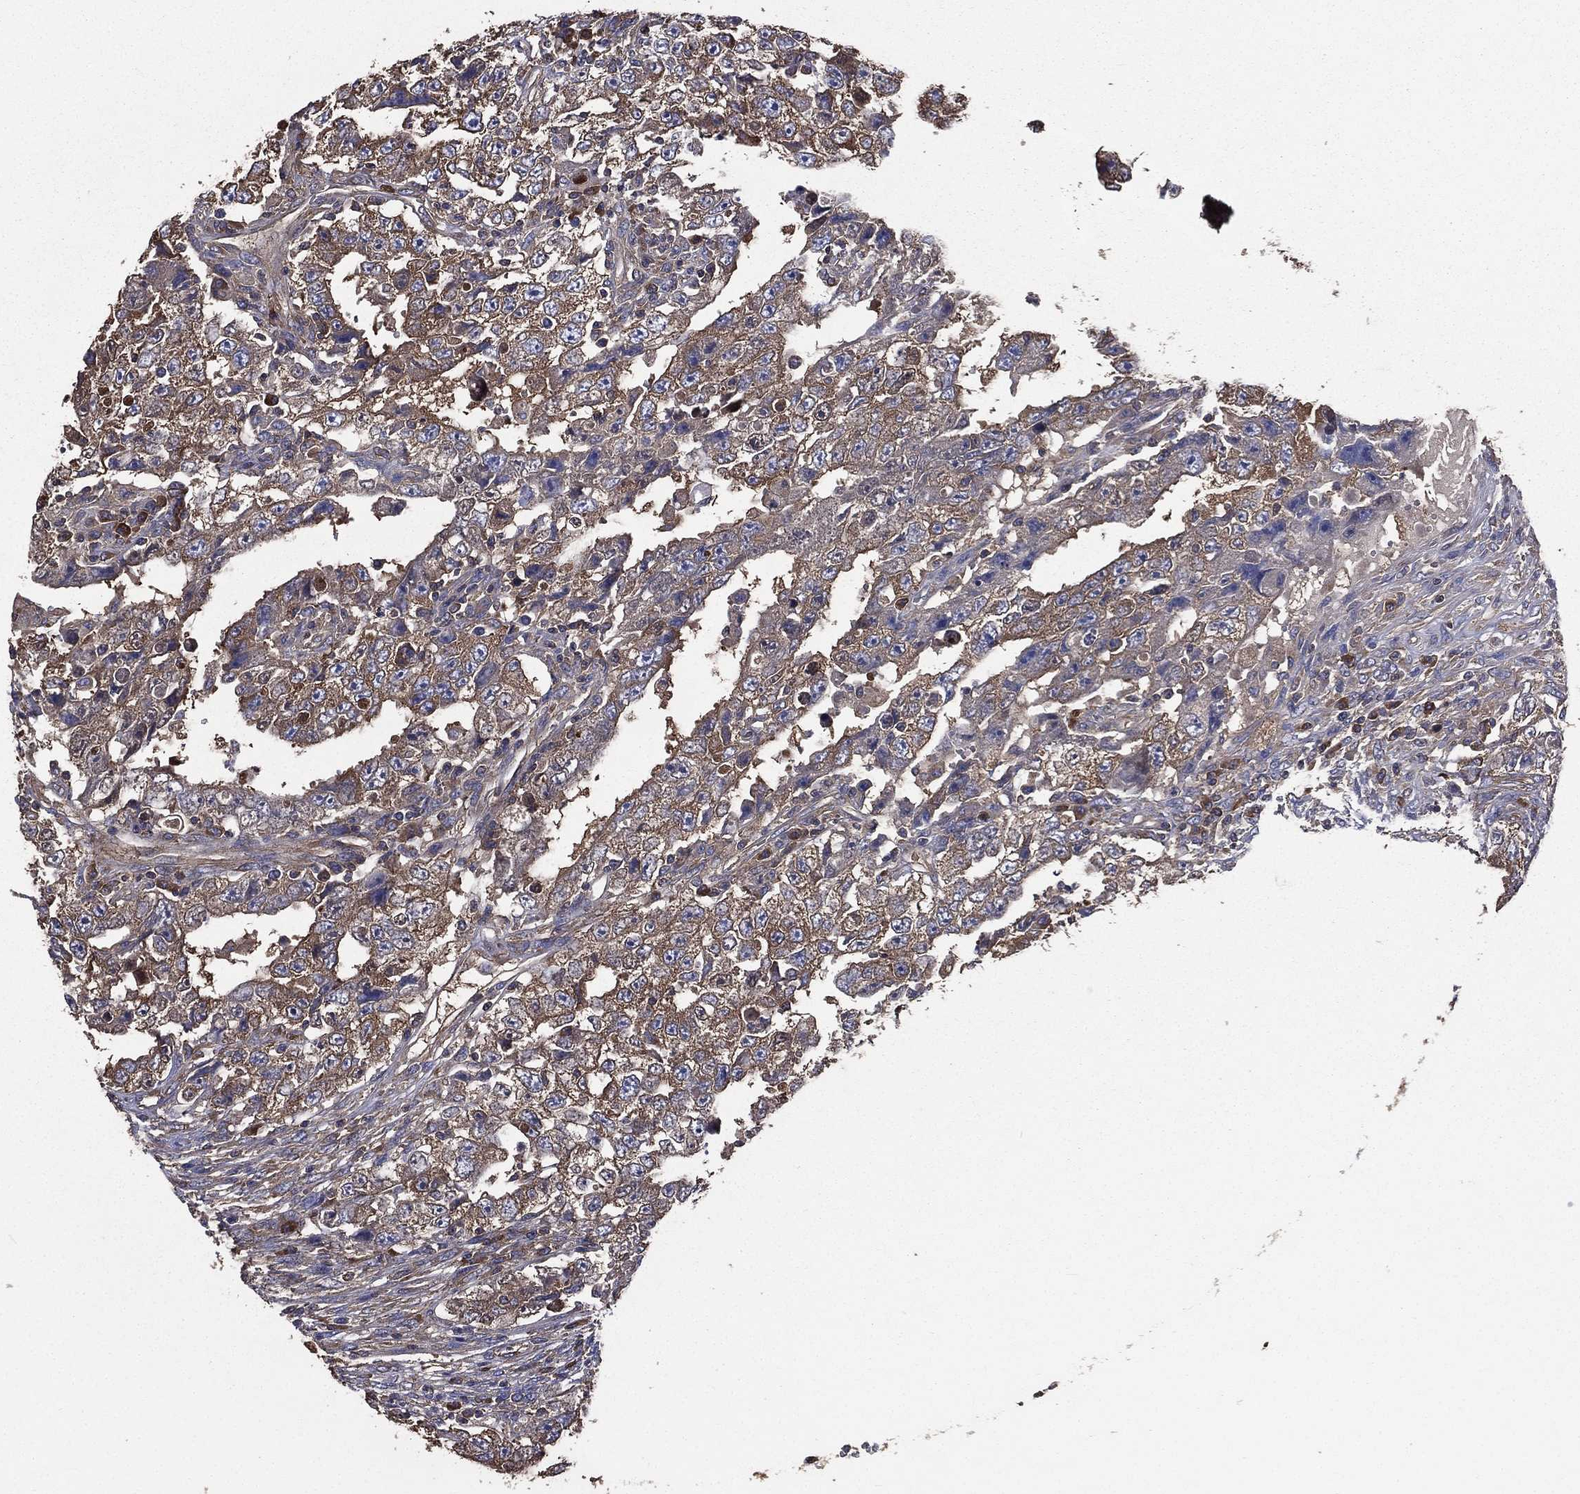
{"staining": {"intensity": "moderate", "quantity": ">75%", "location": "cytoplasmic/membranous"}, "tissue": "testis cancer", "cell_type": "Tumor cells", "image_type": "cancer", "snomed": [{"axis": "morphology", "description": "Carcinoma, Embryonal, NOS"}, {"axis": "topography", "description": "Testis"}], "caption": "This micrograph shows IHC staining of embryonal carcinoma (testis), with medium moderate cytoplasmic/membranous expression in approximately >75% of tumor cells.", "gene": "SARS1", "patient": {"sex": "male", "age": 26}}